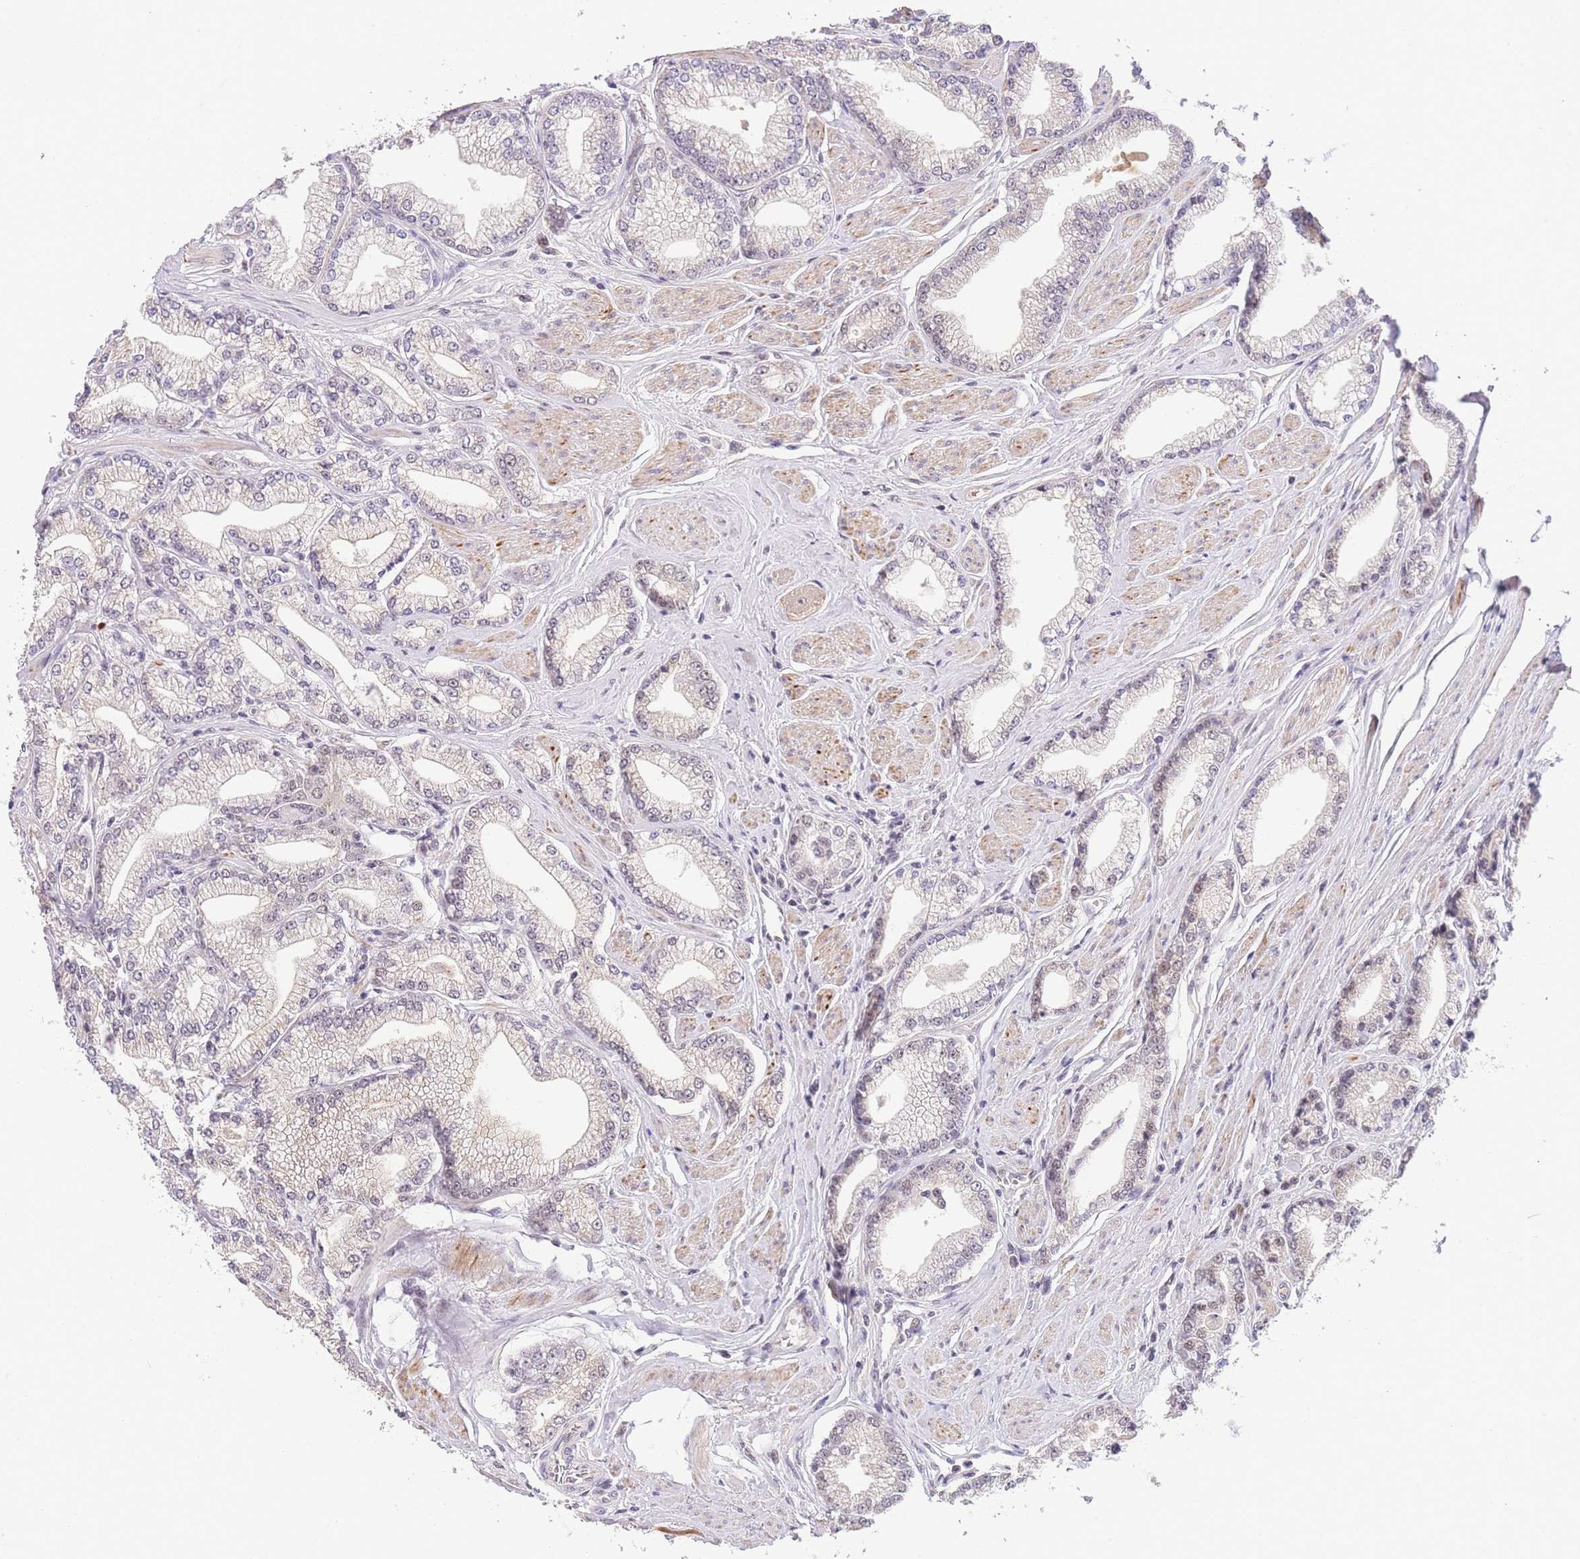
{"staining": {"intensity": "weak", "quantity": "<25%", "location": "nuclear"}, "tissue": "prostate cancer", "cell_type": "Tumor cells", "image_type": "cancer", "snomed": [{"axis": "morphology", "description": "Adenocarcinoma, High grade"}, {"axis": "topography", "description": "Prostate"}], "caption": "Tumor cells are negative for brown protein staining in high-grade adenocarcinoma (prostate).", "gene": "SLC35F2", "patient": {"sex": "male", "age": 67}}